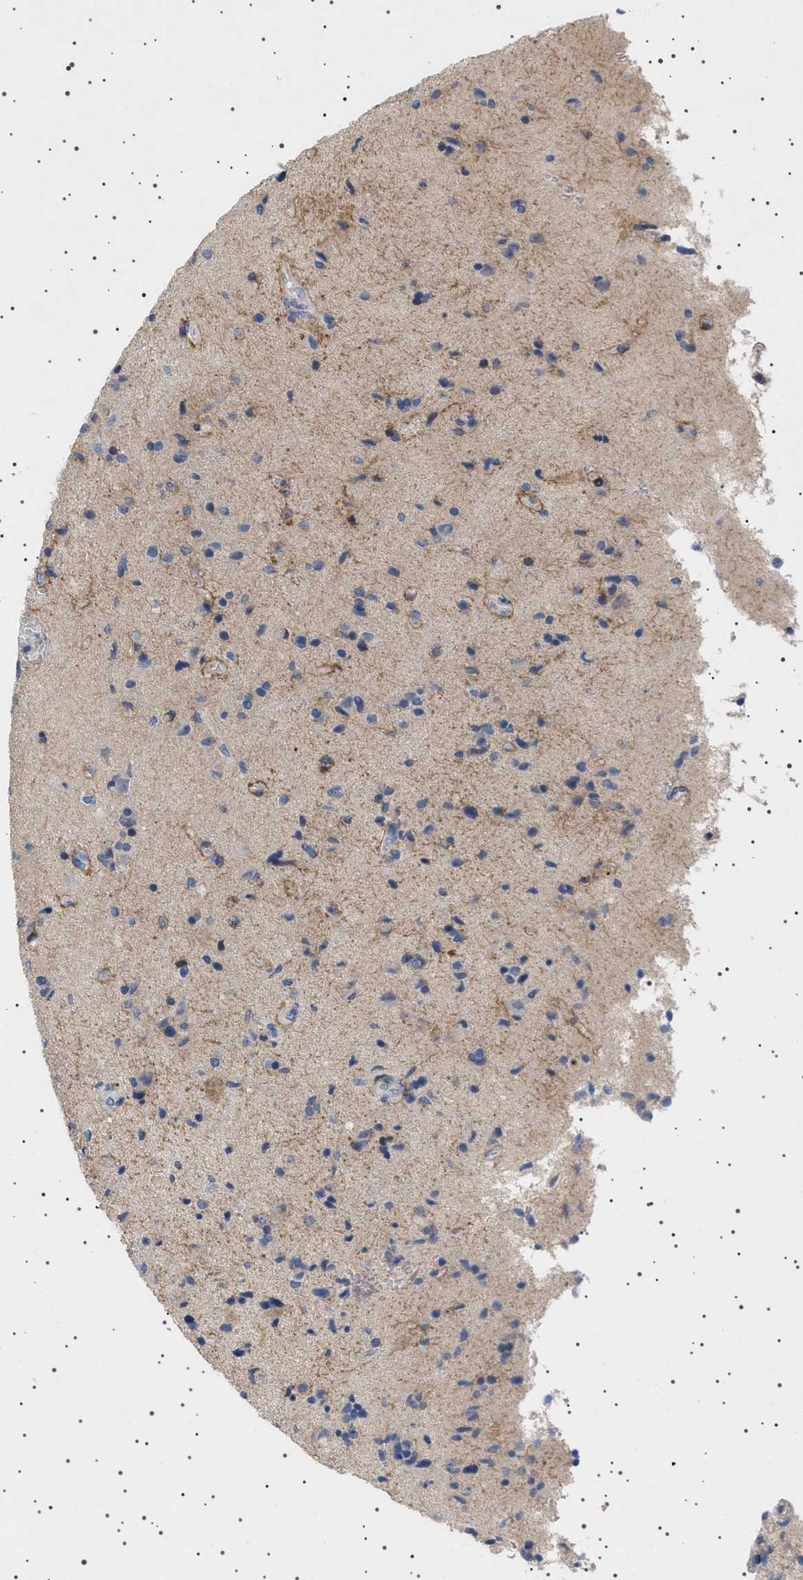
{"staining": {"intensity": "weak", "quantity": "<25%", "location": "cytoplasmic/membranous"}, "tissue": "glioma", "cell_type": "Tumor cells", "image_type": "cancer", "snomed": [{"axis": "morphology", "description": "Glioma, malignant, High grade"}, {"axis": "topography", "description": "Brain"}], "caption": "Immunohistochemistry (IHC) of malignant high-grade glioma shows no expression in tumor cells.", "gene": "HTR1A", "patient": {"sex": "male", "age": 72}}